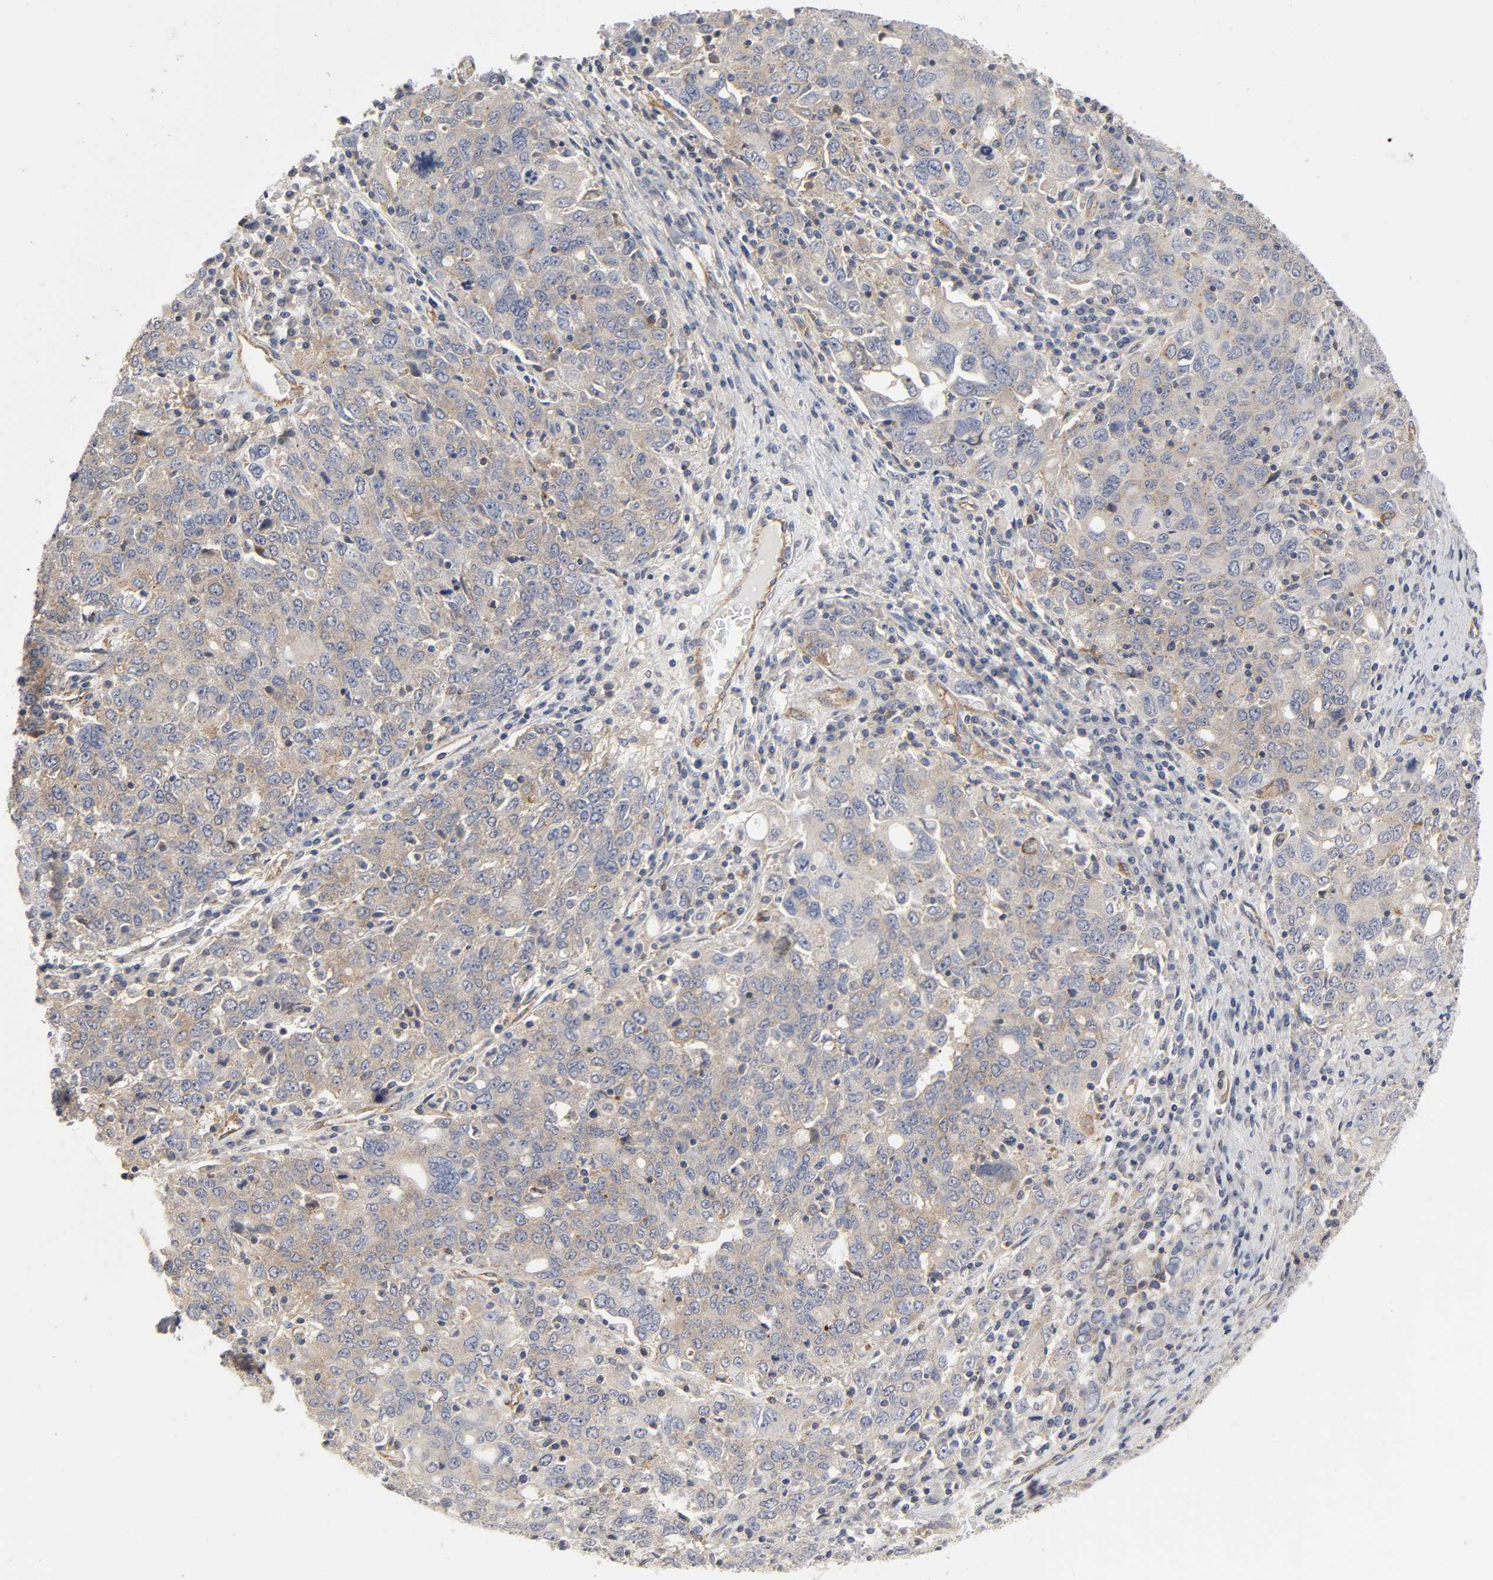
{"staining": {"intensity": "moderate", "quantity": ">75%", "location": "cytoplasmic/membranous"}, "tissue": "ovarian cancer", "cell_type": "Tumor cells", "image_type": "cancer", "snomed": [{"axis": "morphology", "description": "Carcinoma, endometroid"}, {"axis": "topography", "description": "Ovary"}], "caption": "This is a micrograph of immunohistochemistry (IHC) staining of ovarian endometroid carcinoma, which shows moderate positivity in the cytoplasmic/membranous of tumor cells.", "gene": "SH3GLB1", "patient": {"sex": "female", "age": 62}}